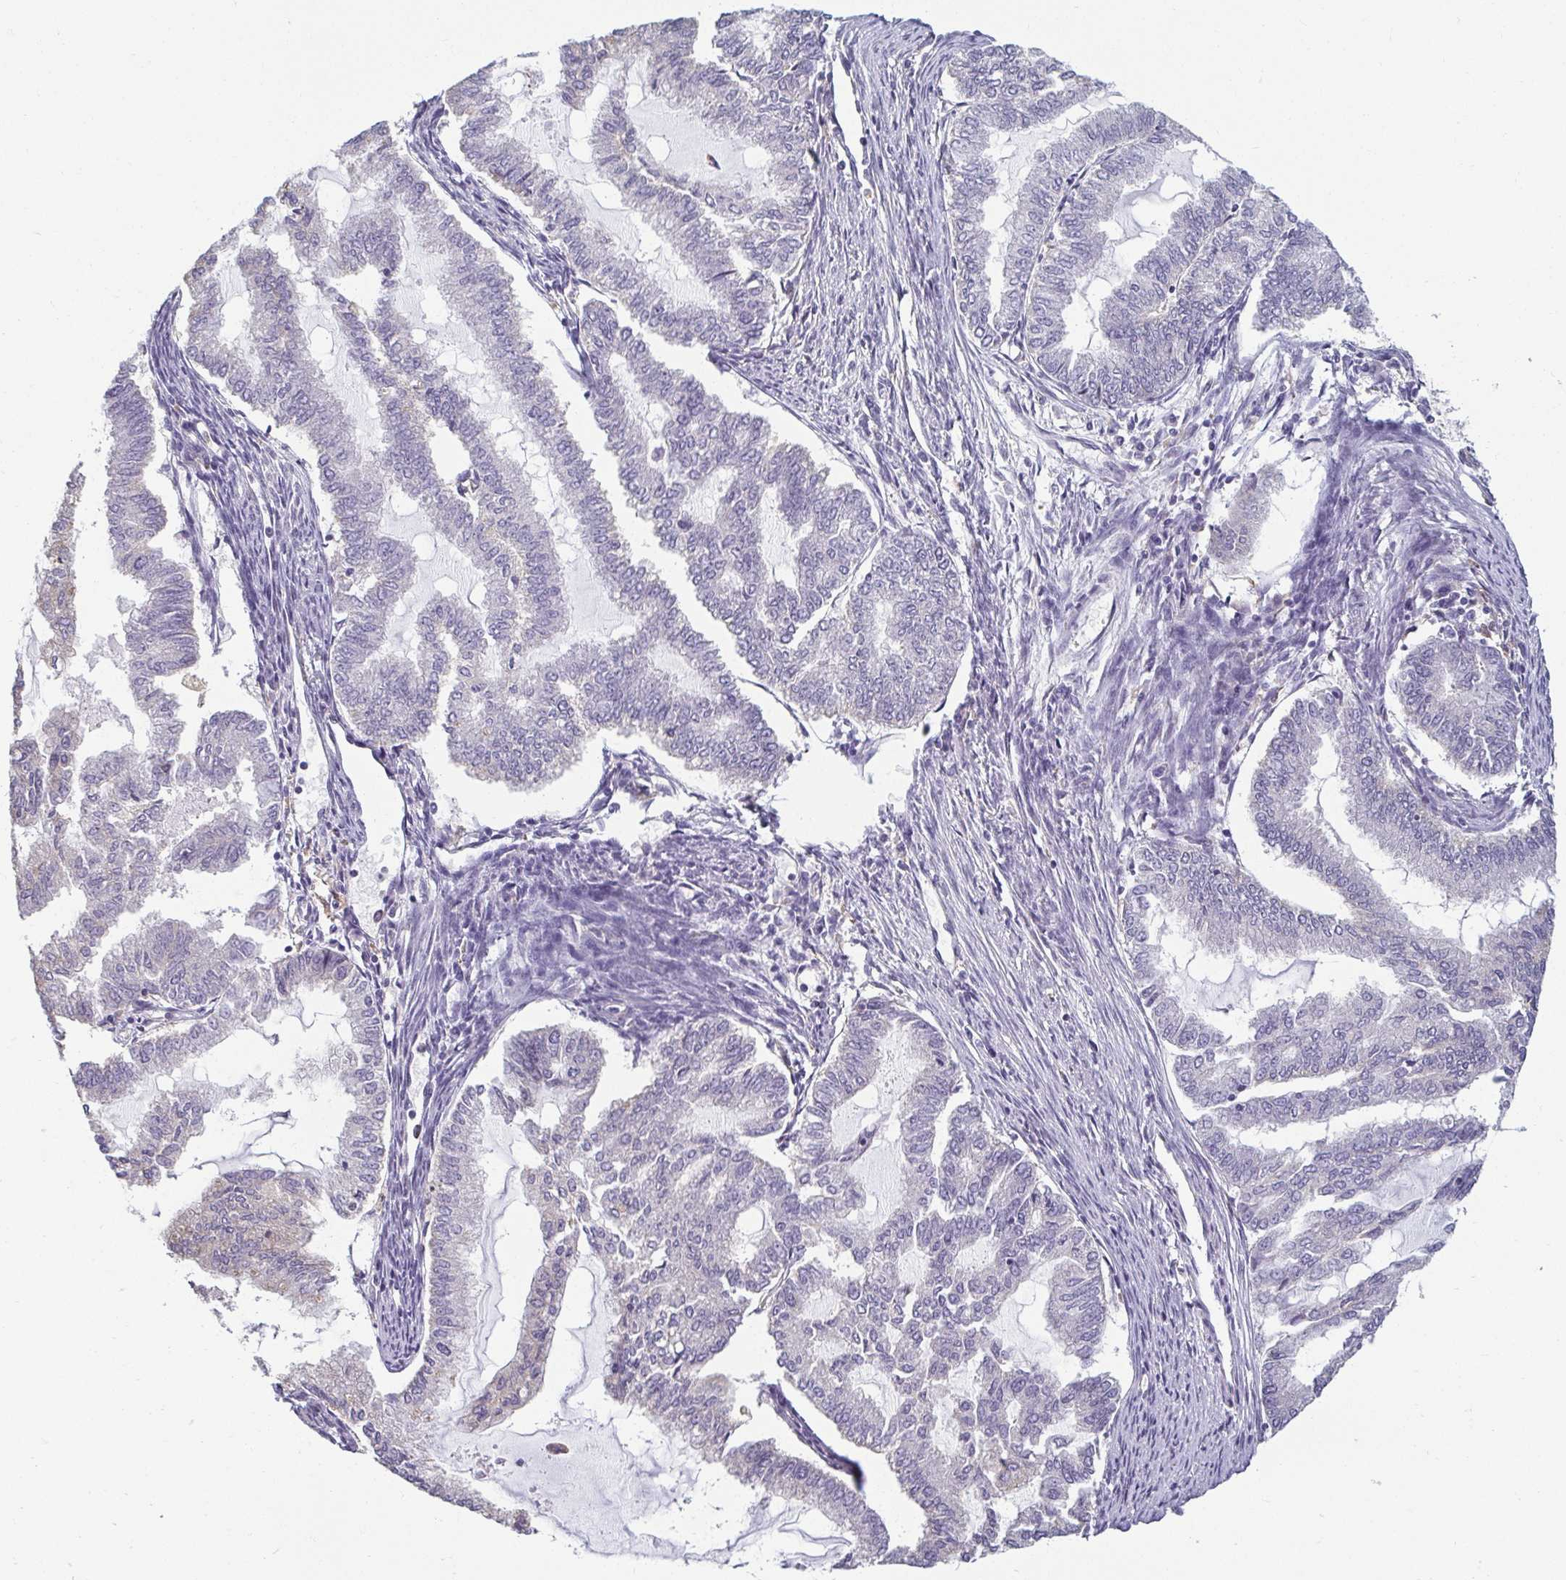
{"staining": {"intensity": "negative", "quantity": "none", "location": "none"}, "tissue": "endometrial cancer", "cell_type": "Tumor cells", "image_type": "cancer", "snomed": [{"axis": "morphology", "description": "Adenocarcinoma, NOS"}, {"axis": "topography", "description": "Endometrium"}], "caption": "The IHC photomicrograph has no significant positivity in tumor cells of endometrial cancer tissue. (DAB immunohistochemistry (IHC) with hematoxylin counter stain).", "gene": "PDE2A", "patient": {"sex": "female", "age": 79}}